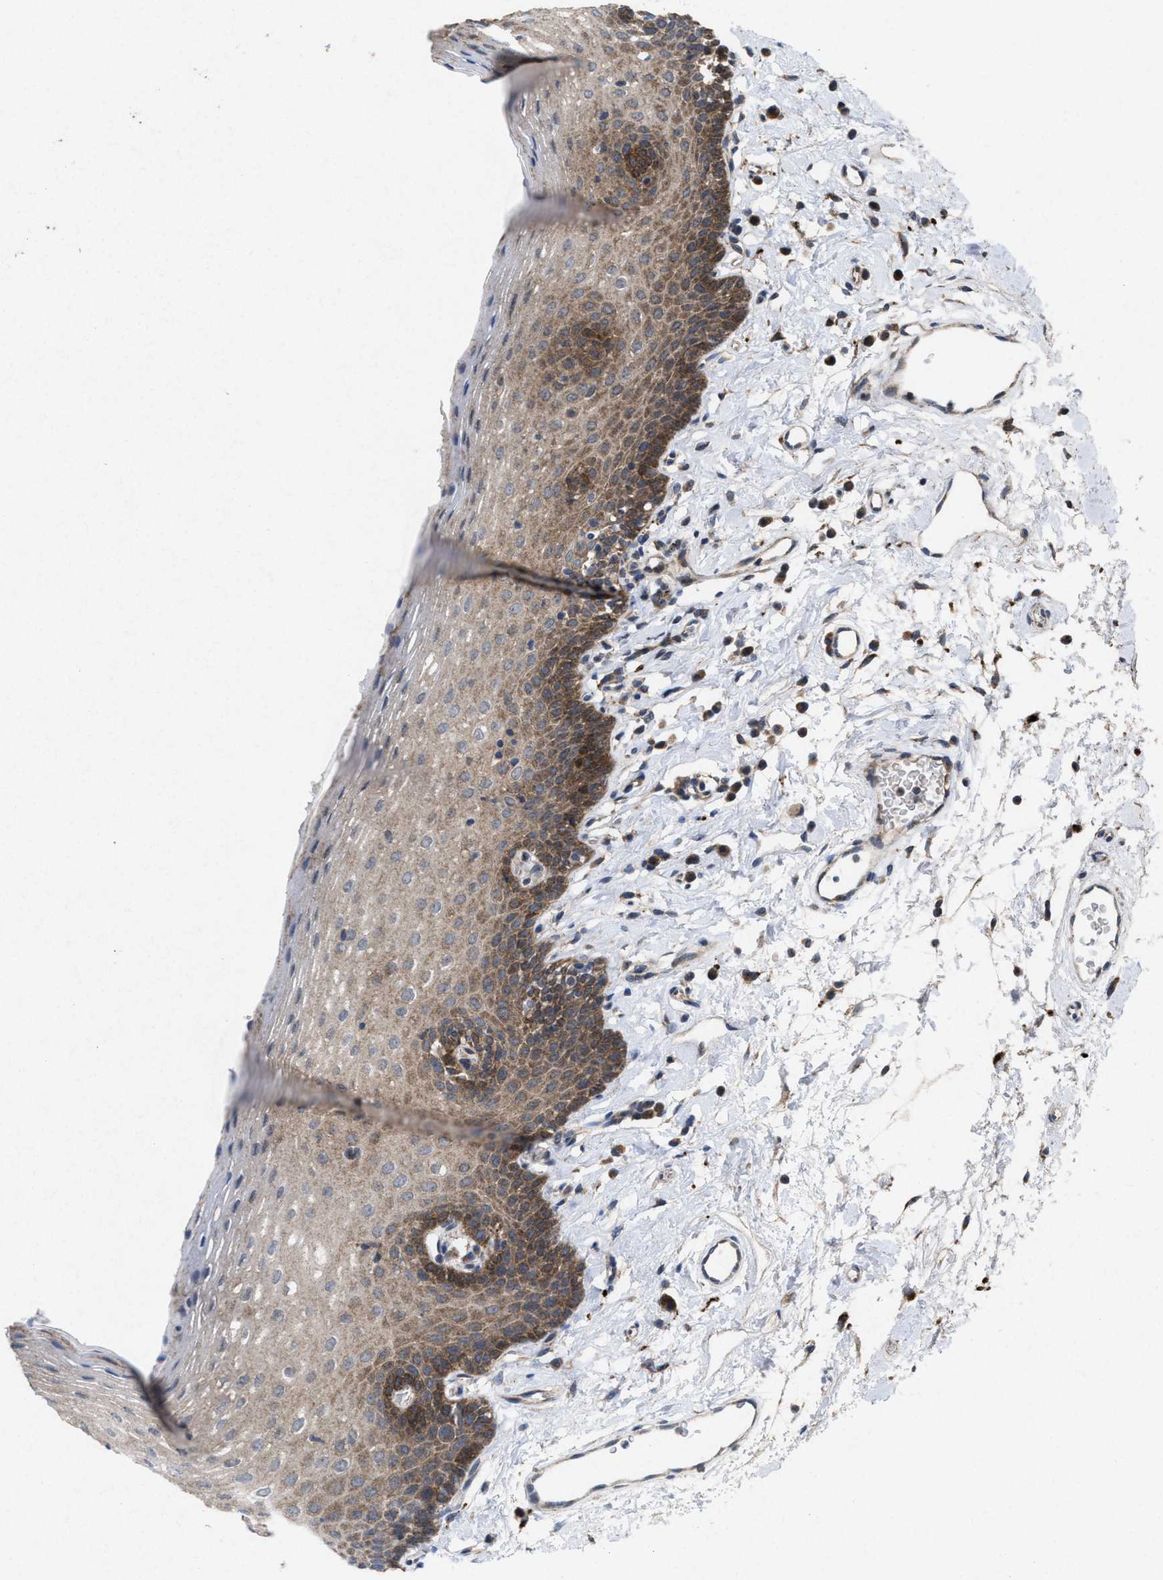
{"staining": {"intensity": "moderate", "quantity": "25%-75%", "location": "cytoplasmic/membranous"}, "tissue": "oral mucosa", "cell_type": "Squamous epithelial cells", "image_type": "normal", "snomed": [{"axis": "morphology", "description": "Normal tissue, NOS"}, {"axis": "topography", "description": "Oral tissue"}], "caption": "IHC of benign human oral mucosa displays medium levels of moderate cytoplasmic/membranous positivity in about 25%-75% of squamous epithelial cells. The protein is stained brown, and the nuclei are stained in blue (DAB (3,3'-diaminobenzidine) IHC with brightfield microscopy, high magnification).", "gene": "MSI2", "patient": {"sex": "male", "age": 66}}